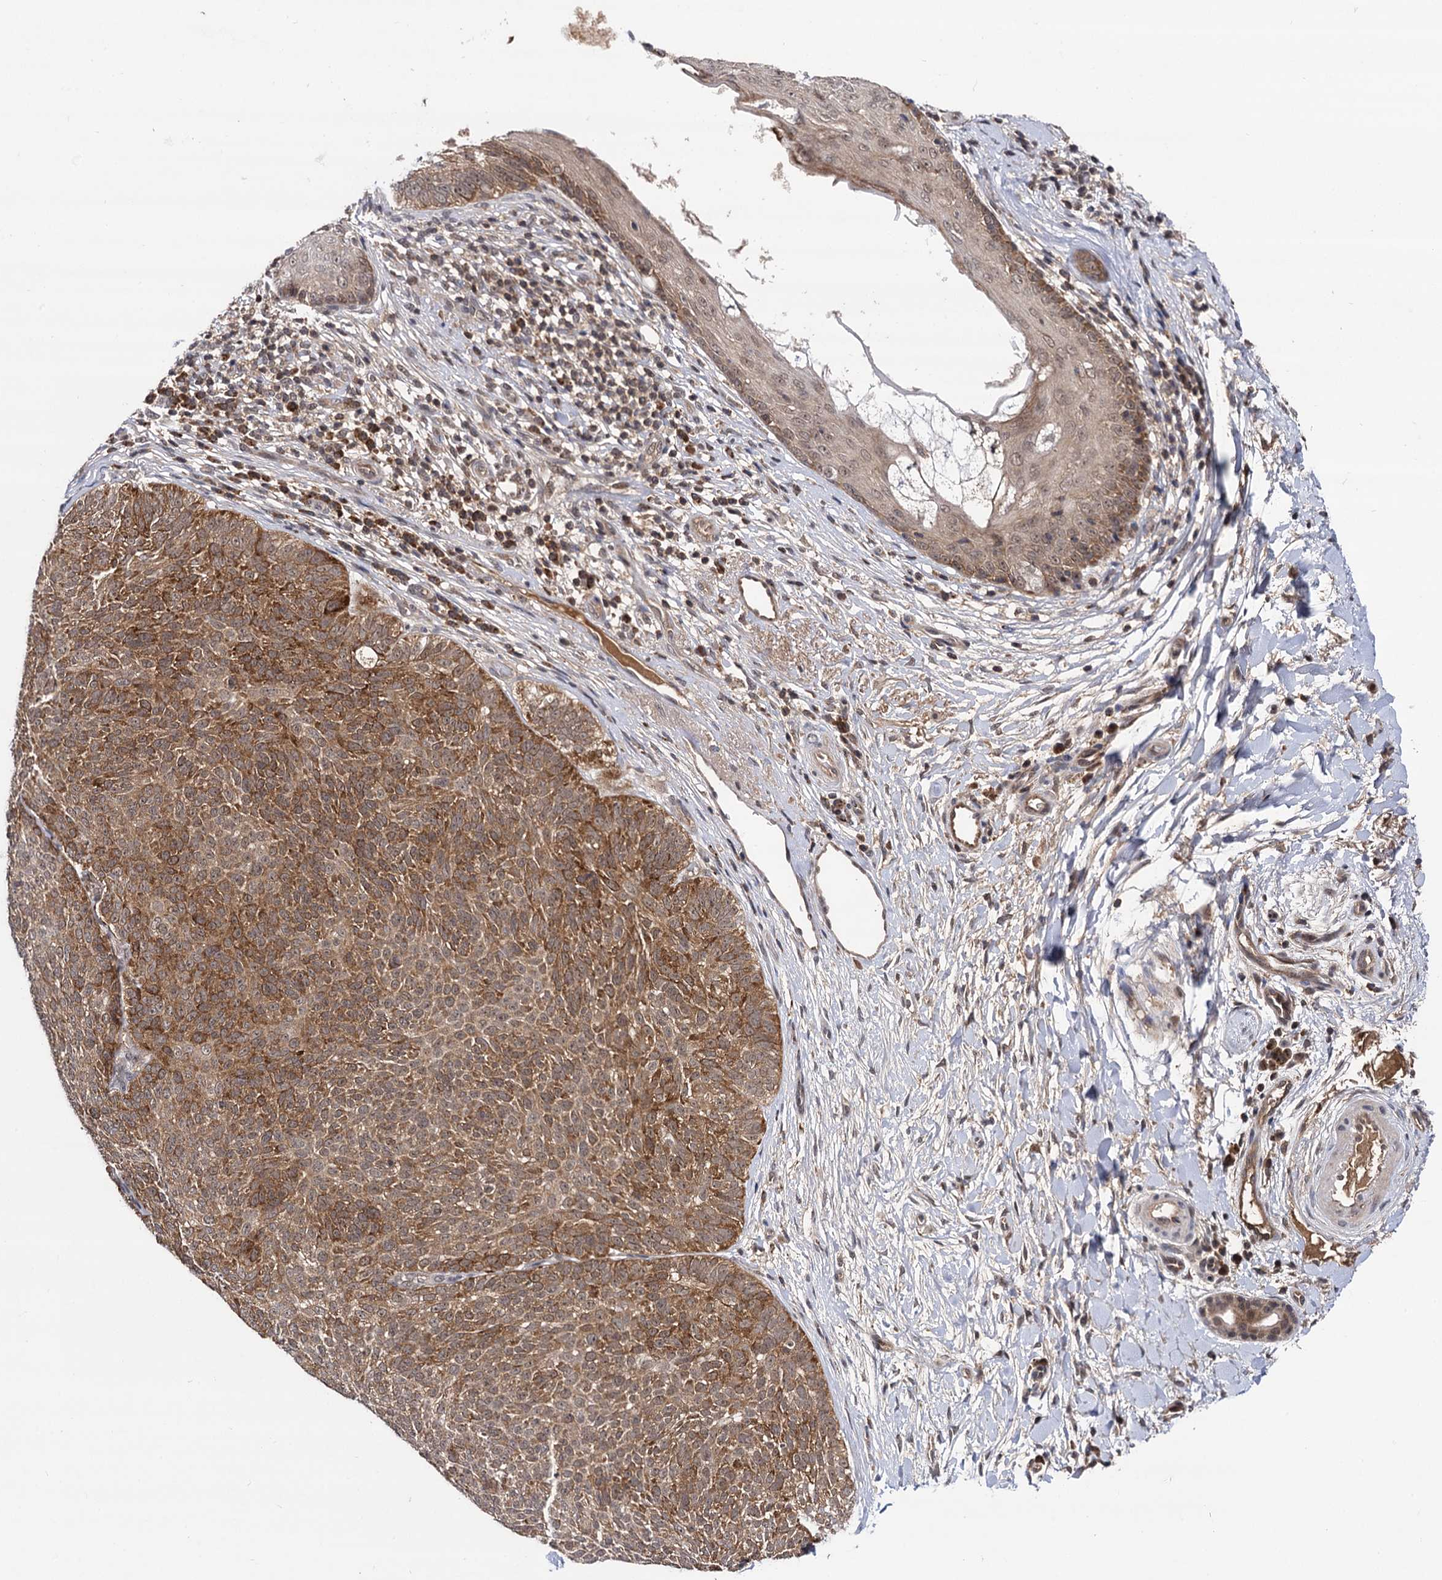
{"staining": {"intensity": "strong", "quantity": ">75%", "location": "cytoplasmic/membranous"}, "tissue": "skin cancer", "cell_type": "Tumor cells", "image_type": "cancer", "snomed": [{"axis": "morphology", "description": "Basal cell carcinoma"}, {"axis": "topography", "description": "Skin"}], "caption": "Immunohistochemistry (DAB) staining of human basal cell carcinoma (skin) exhibits strong cytoplasmic/membranous protein staining in about >75% of tumor cells.", "gene": "MICAL2", "patient": {"sex": "male", "age": 85}}